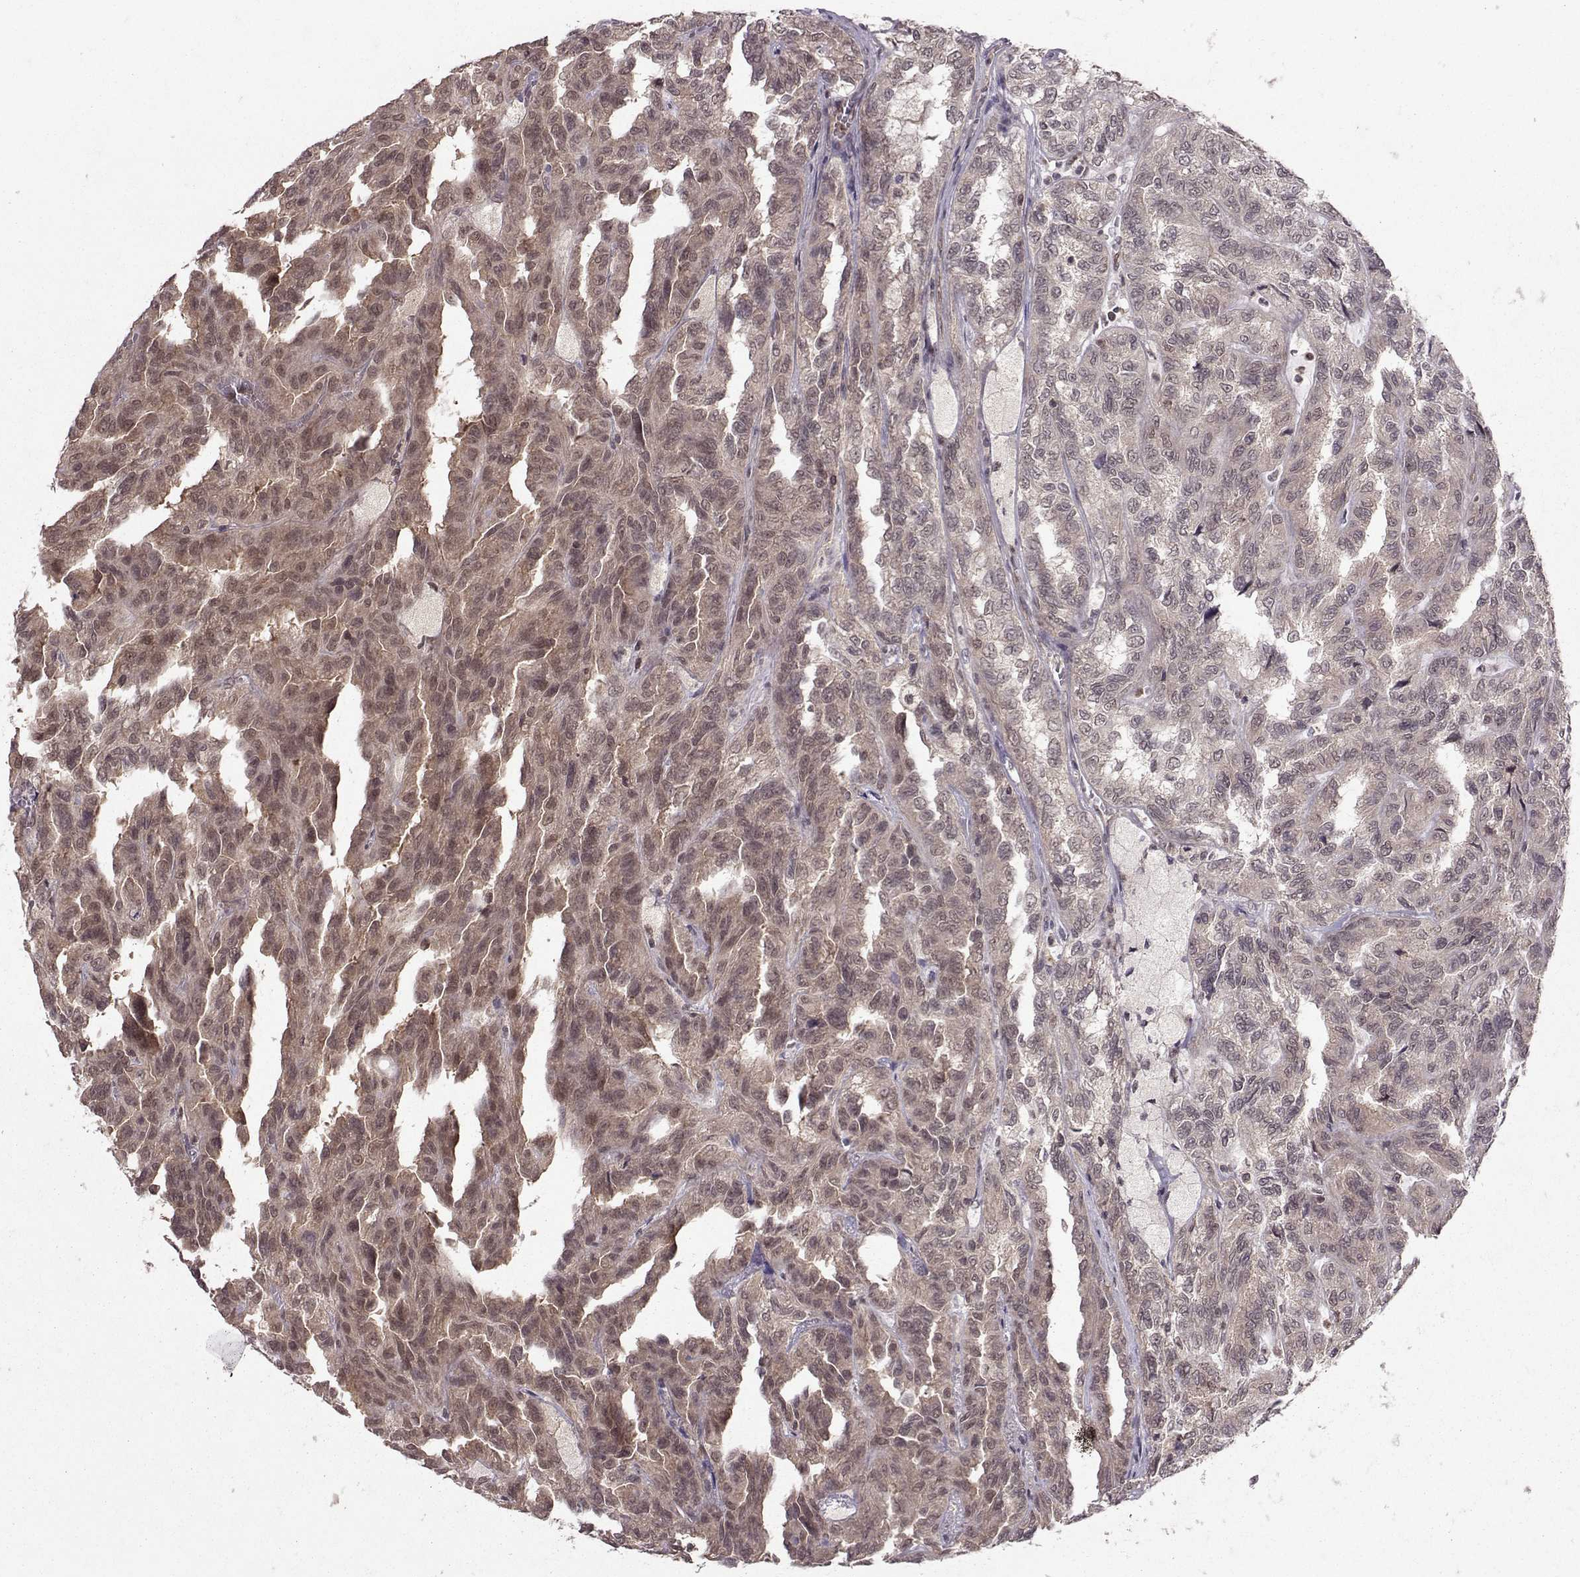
{"staining": {"intensity": "weak", "quantity": "<25%", "location": "cytoplasmic/membranous,nuclear"}, "tissue": "renal cancer", "cell_type": "Tumor cells", "image_type": "cancer", "snomed": [{"axis": "morphology", "description": "Adenocarcinoma, NOS"}, {"axis": "topography", "description": "Kidney"}], "caption": "Renal cancer (adenocarcinoma) was stained to show a protein in brown. There is no significant positivity in tumor cells.", "gene": "PPP2R2A", "patient": {"sex": "male", "age": 79}}